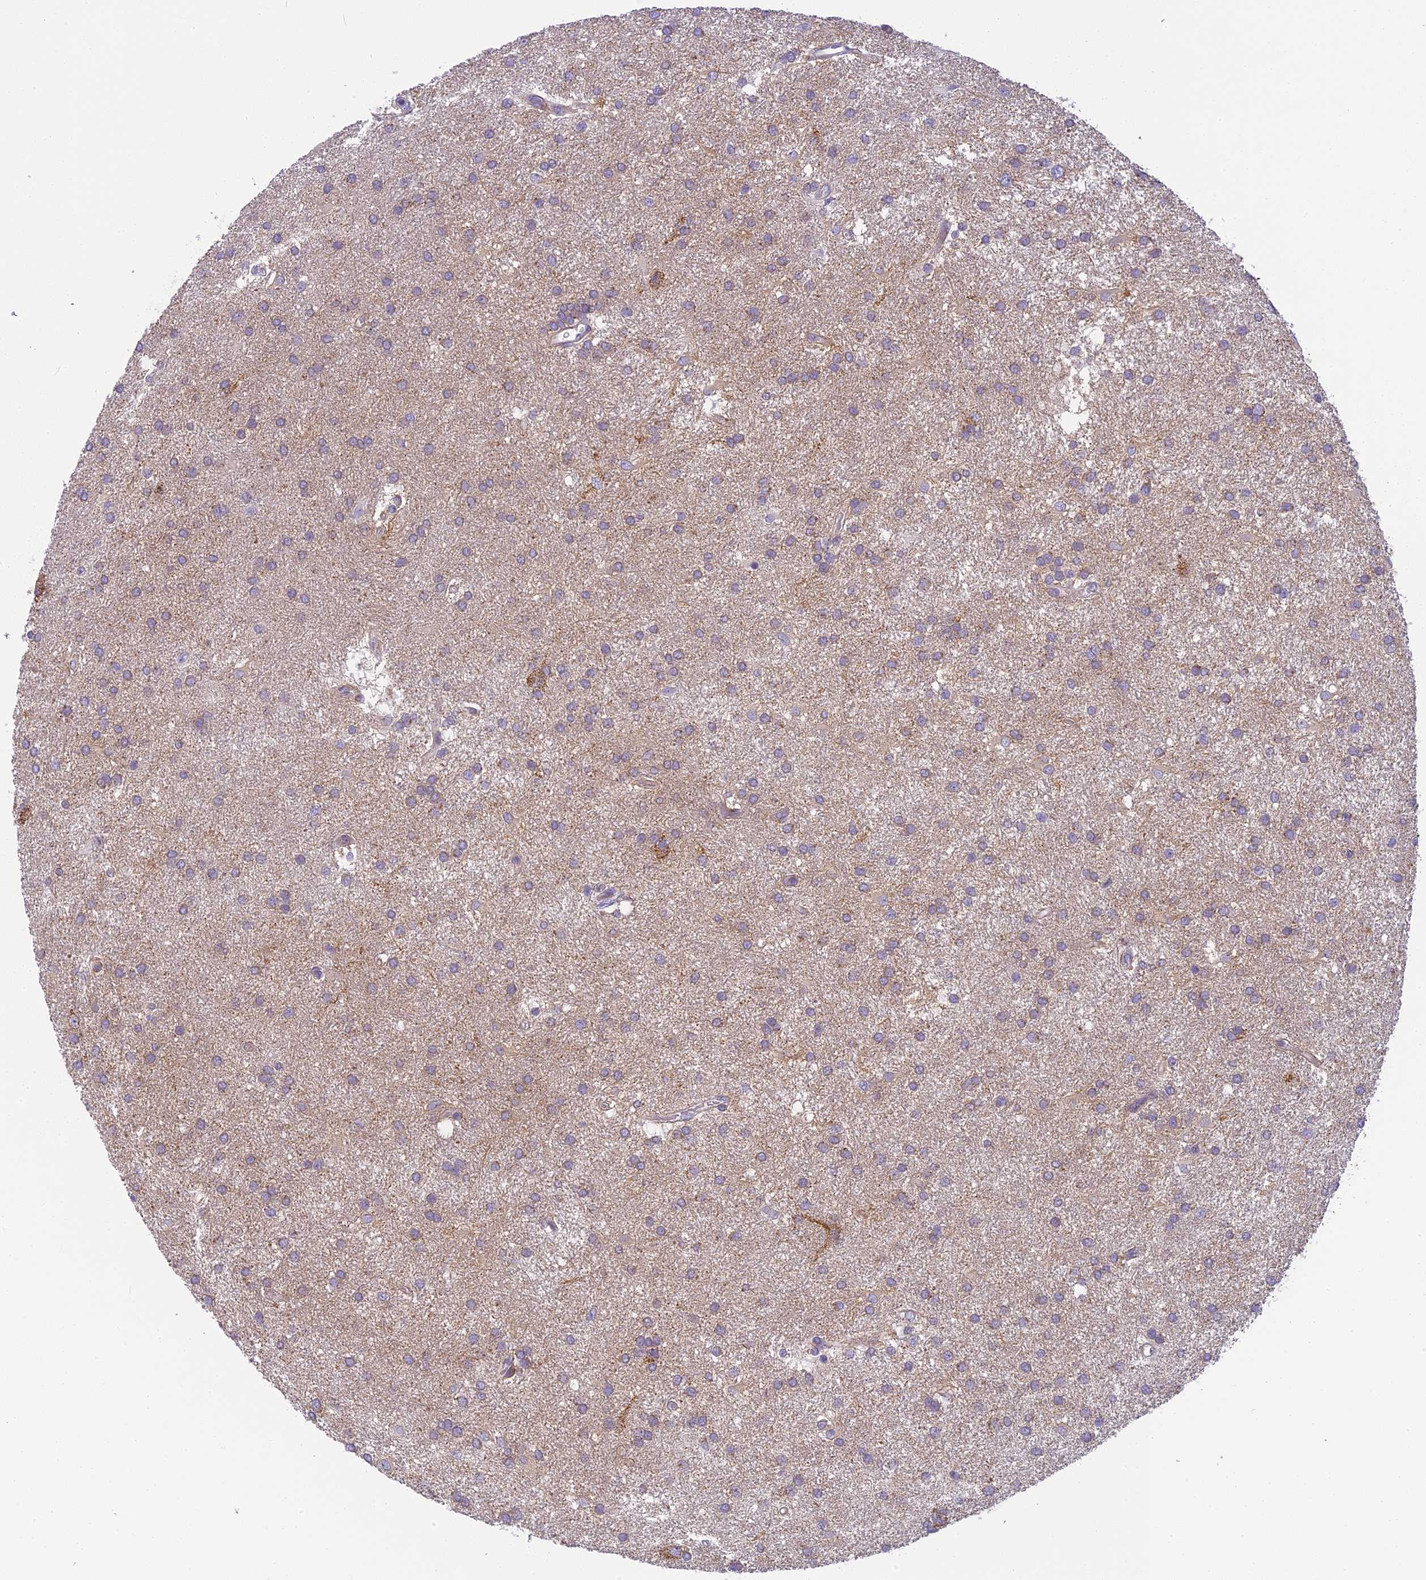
{"staining": {"intensity": "negative", "quantity": "none", "location": "none"}, "tissue": "glioma", "cell_type": "Tumor cells", "image_type": "cancer", "snomed": [{"axis": "morphology", "description": "Glioma, malignant, Low grade"}, {"axis": "topography", "description": "Brain"}], "caption": "Immunohistochemical staining of human low-grade glioma (malignant) shows no significant positivity in tumor cells.", "gene": "ARHGEF37", "patient": {"sex": "male", "age": 66}}